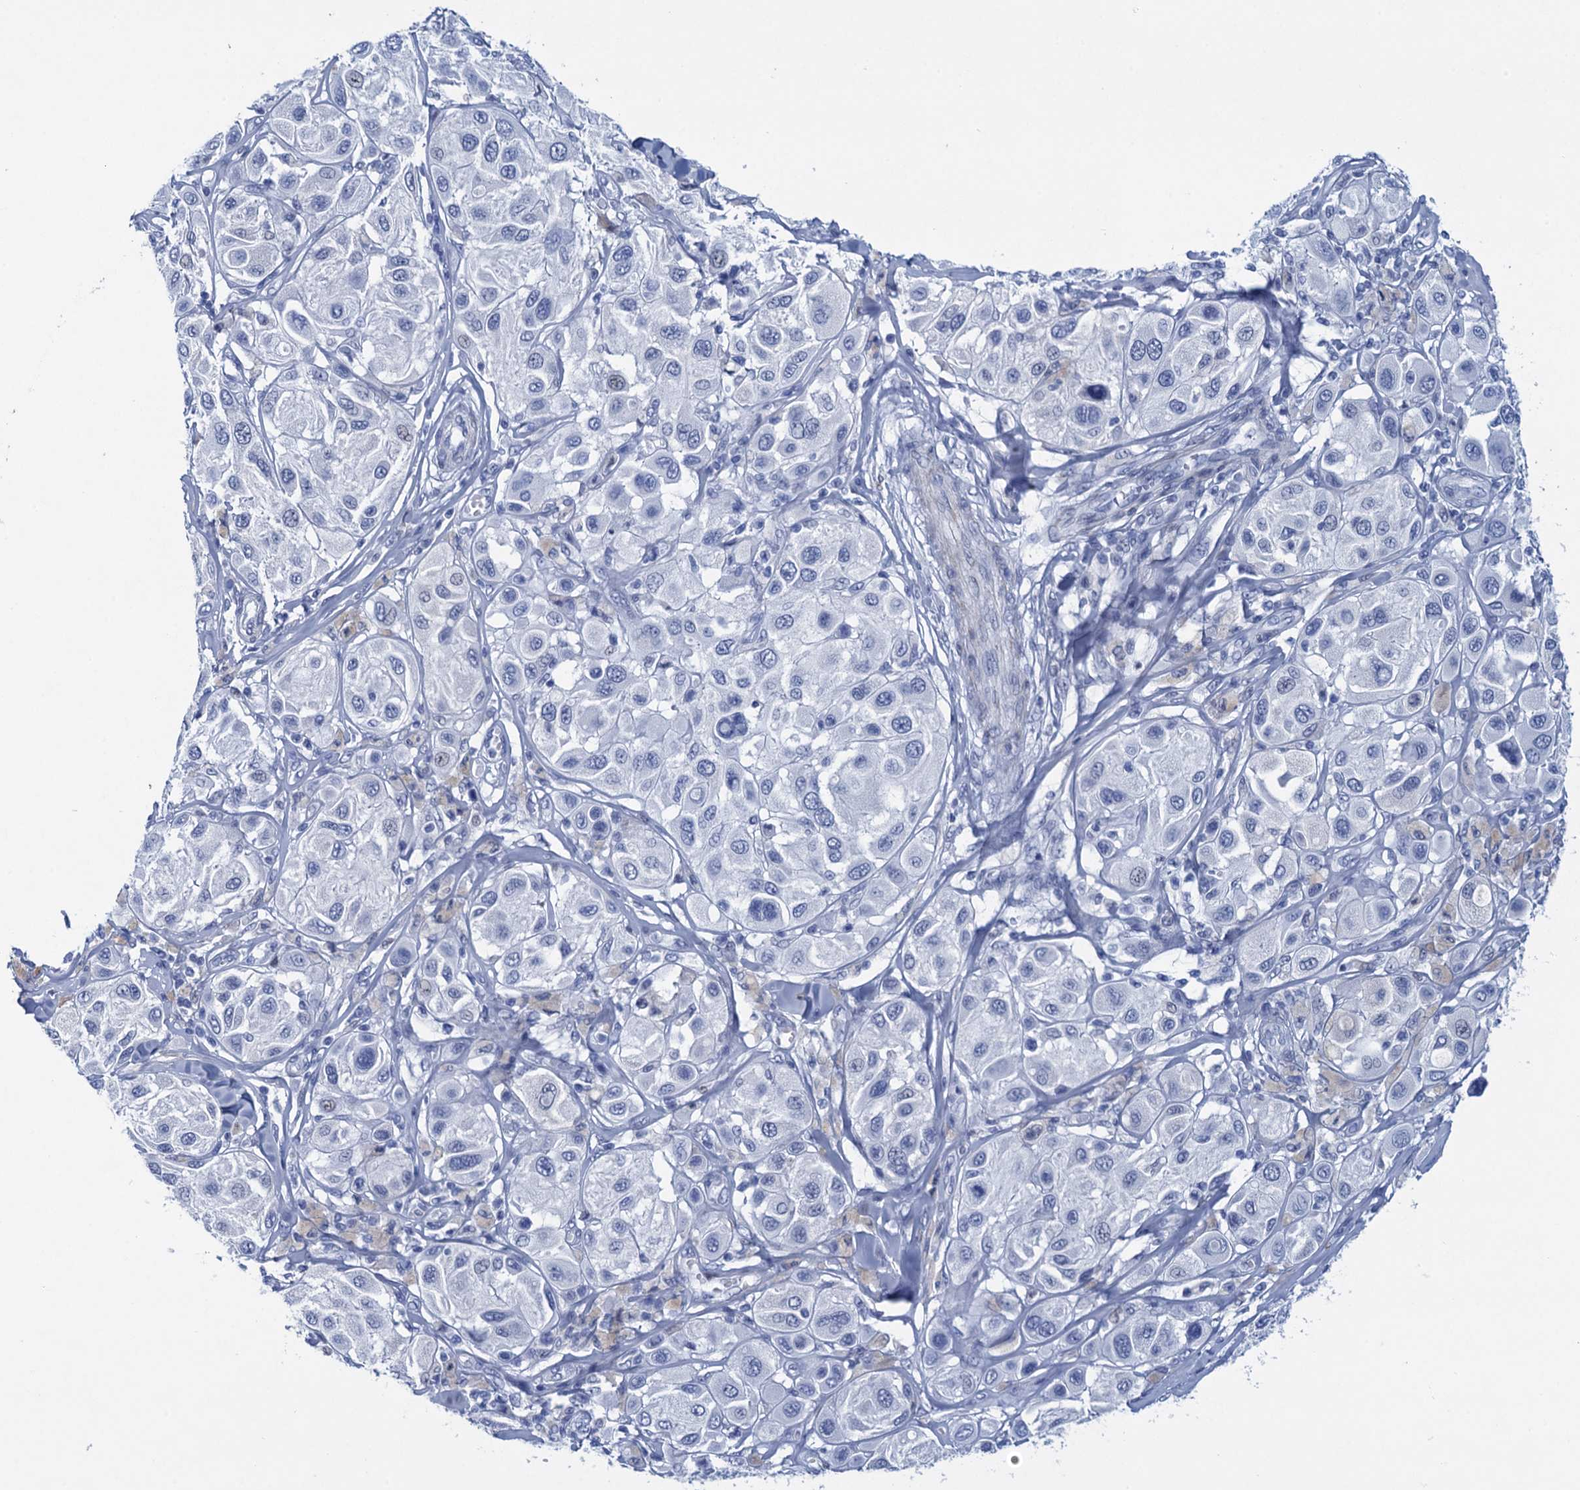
{"staining": {"intensity": "negative", "quantity": "none", "location": "none"}, "tissue": "melanoma", "cell_type": "Tumor cells", "image_type": "cancer", "snomed": [{"axis": "morphology", "description": "Malignant melanoma, Metastatic site"}, {"axis": "topography", "description": "Skin"}], "caption": "A micrograph of malignant melanoma (metastatic site) stained for a protein exhibits no brown staining in tumor cells.", "gene": "RHCG", "patient": {"sex": "male", "age": 41}}